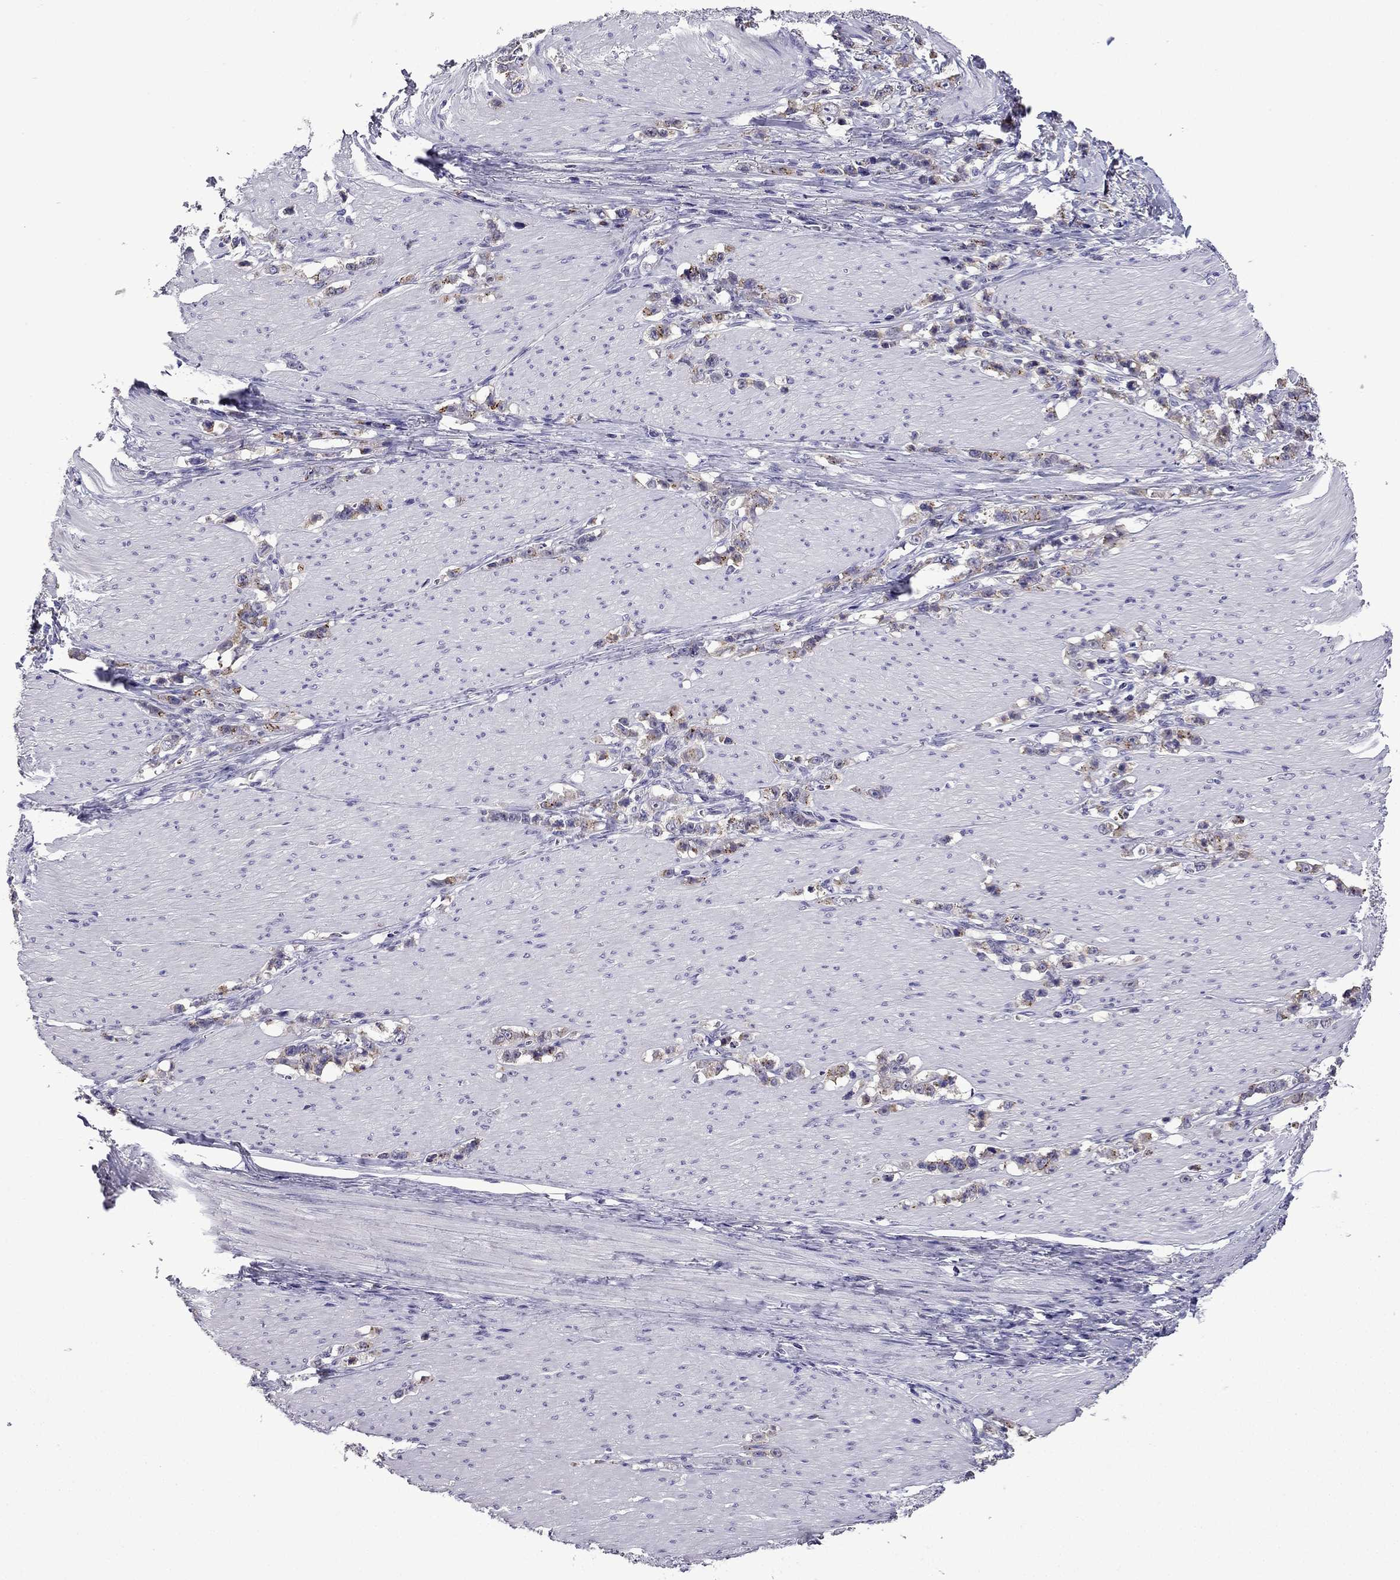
{"staining": {"intensity": "moderate", "quantity": "<25%", "location": "cytoplasmic/membranous"}, "tissue": "stomach cancer", "cell_type": "Tumor cells", "image_type": "cancer", "snomed": [{"axis": "morphology", "description": "Adenocarcinoma, NOS"}, {"axis": "topography", "description": "Stomach, lower"}], "caption": "Stomach cancer stained with DAB (3,3'-diaminobenzidine) immunohistochemistry (IHC) displays low levels of moderate cytoplasmic/membranous positivity in approximately <25% of tumor cells. (DAB (3,3'-diaminobenzidine) IHC with brightfield microscopy, high magnification).", "gene": "TTN", "patient": {"sex": "male", "age": 88}}